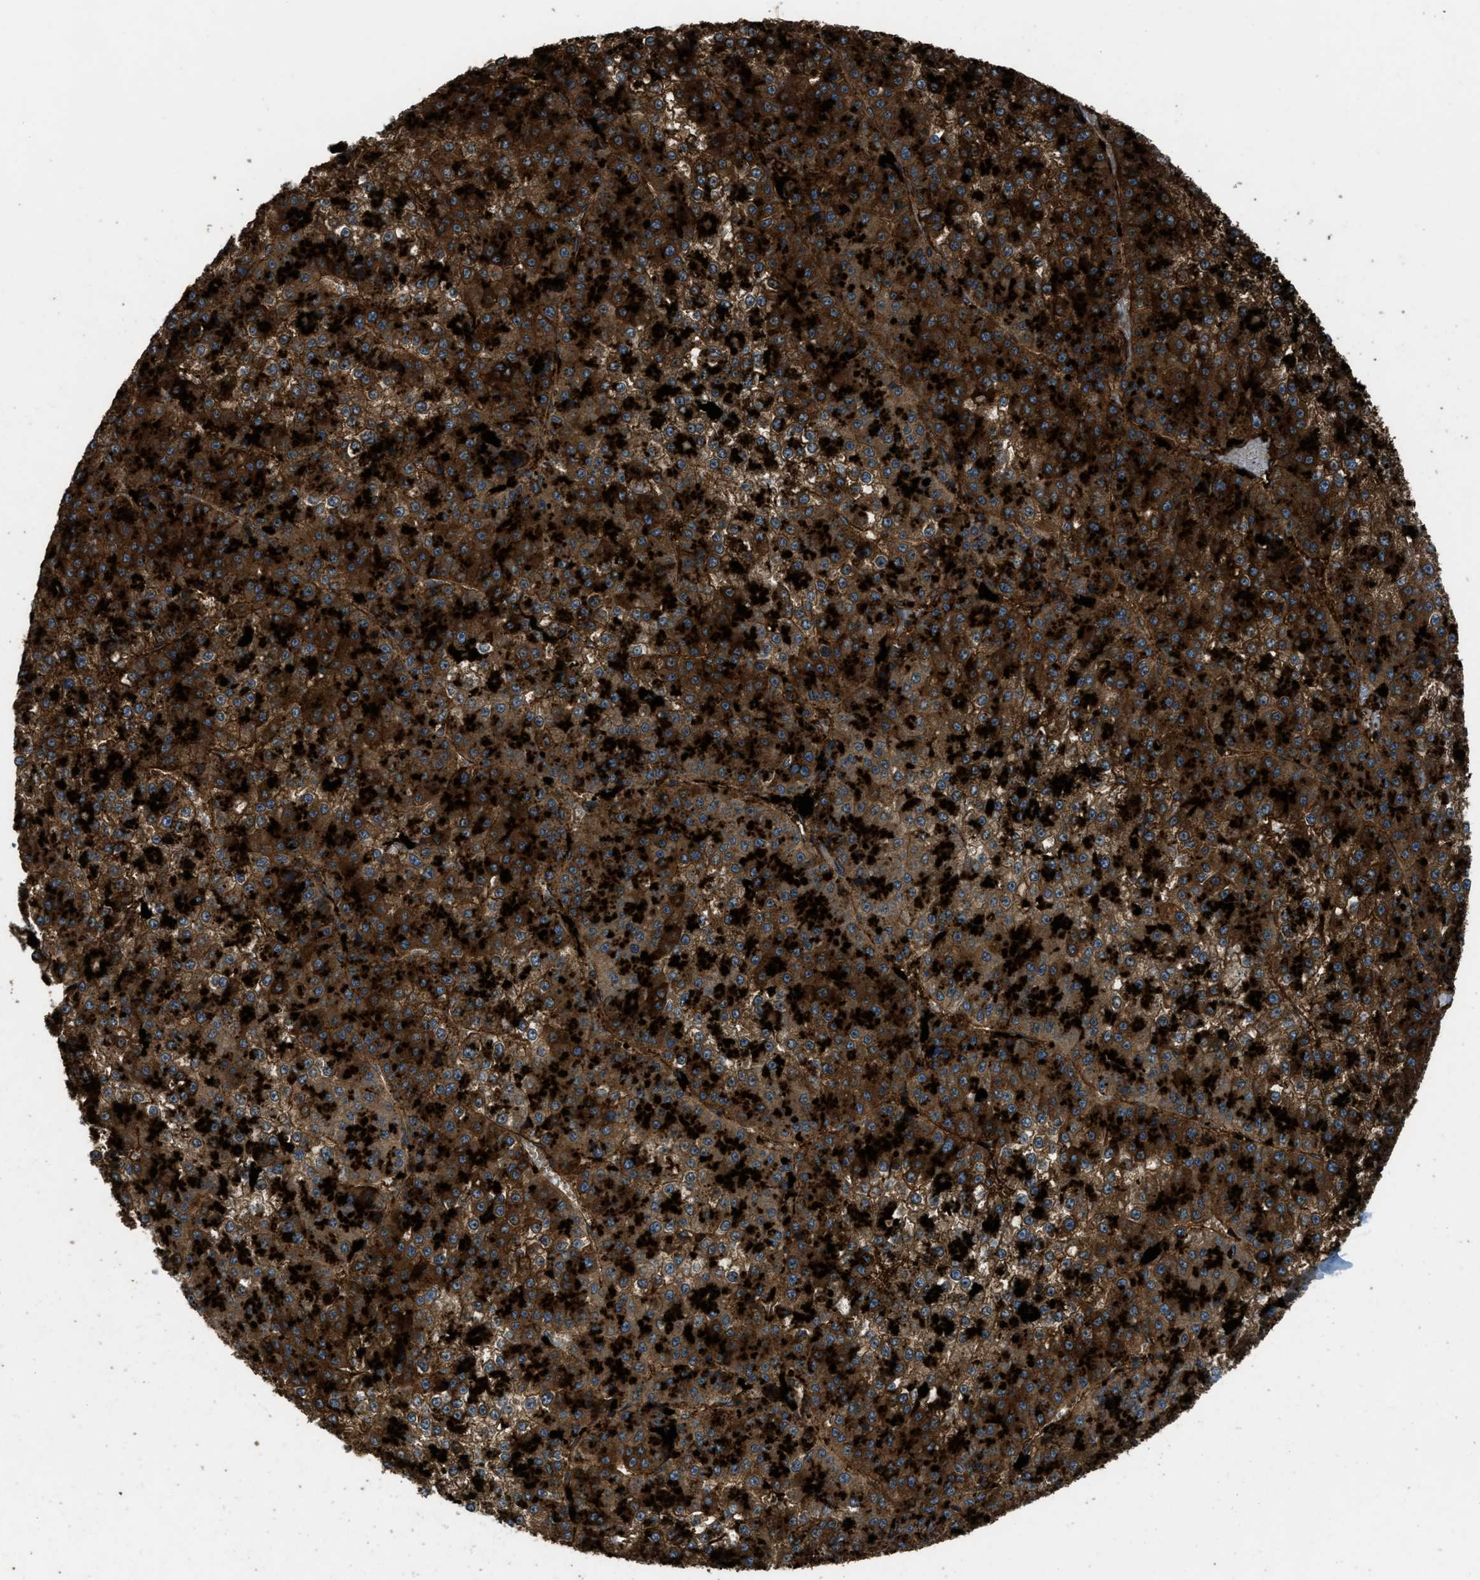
{"staining": {"intensity": "strong", "quantity": ">75%", "location": "cytoplasmic/membranous"}, "tissue": "liver cancer", "cell_type": "Tumor cells", "image_type": "cancer", "snomed": [{"axis": "morphology", "description": "Carcinoma, Hepatocellular, NOS"}, {"axis": "topography", "description": "Liver"}], "caption": "Tumor cells demonstrate strong cytoplasmic/membranous staining in about >75% of cells in liver cancer.", "gene": "GGH", "patient": {"sex": "female", "age": 73}}